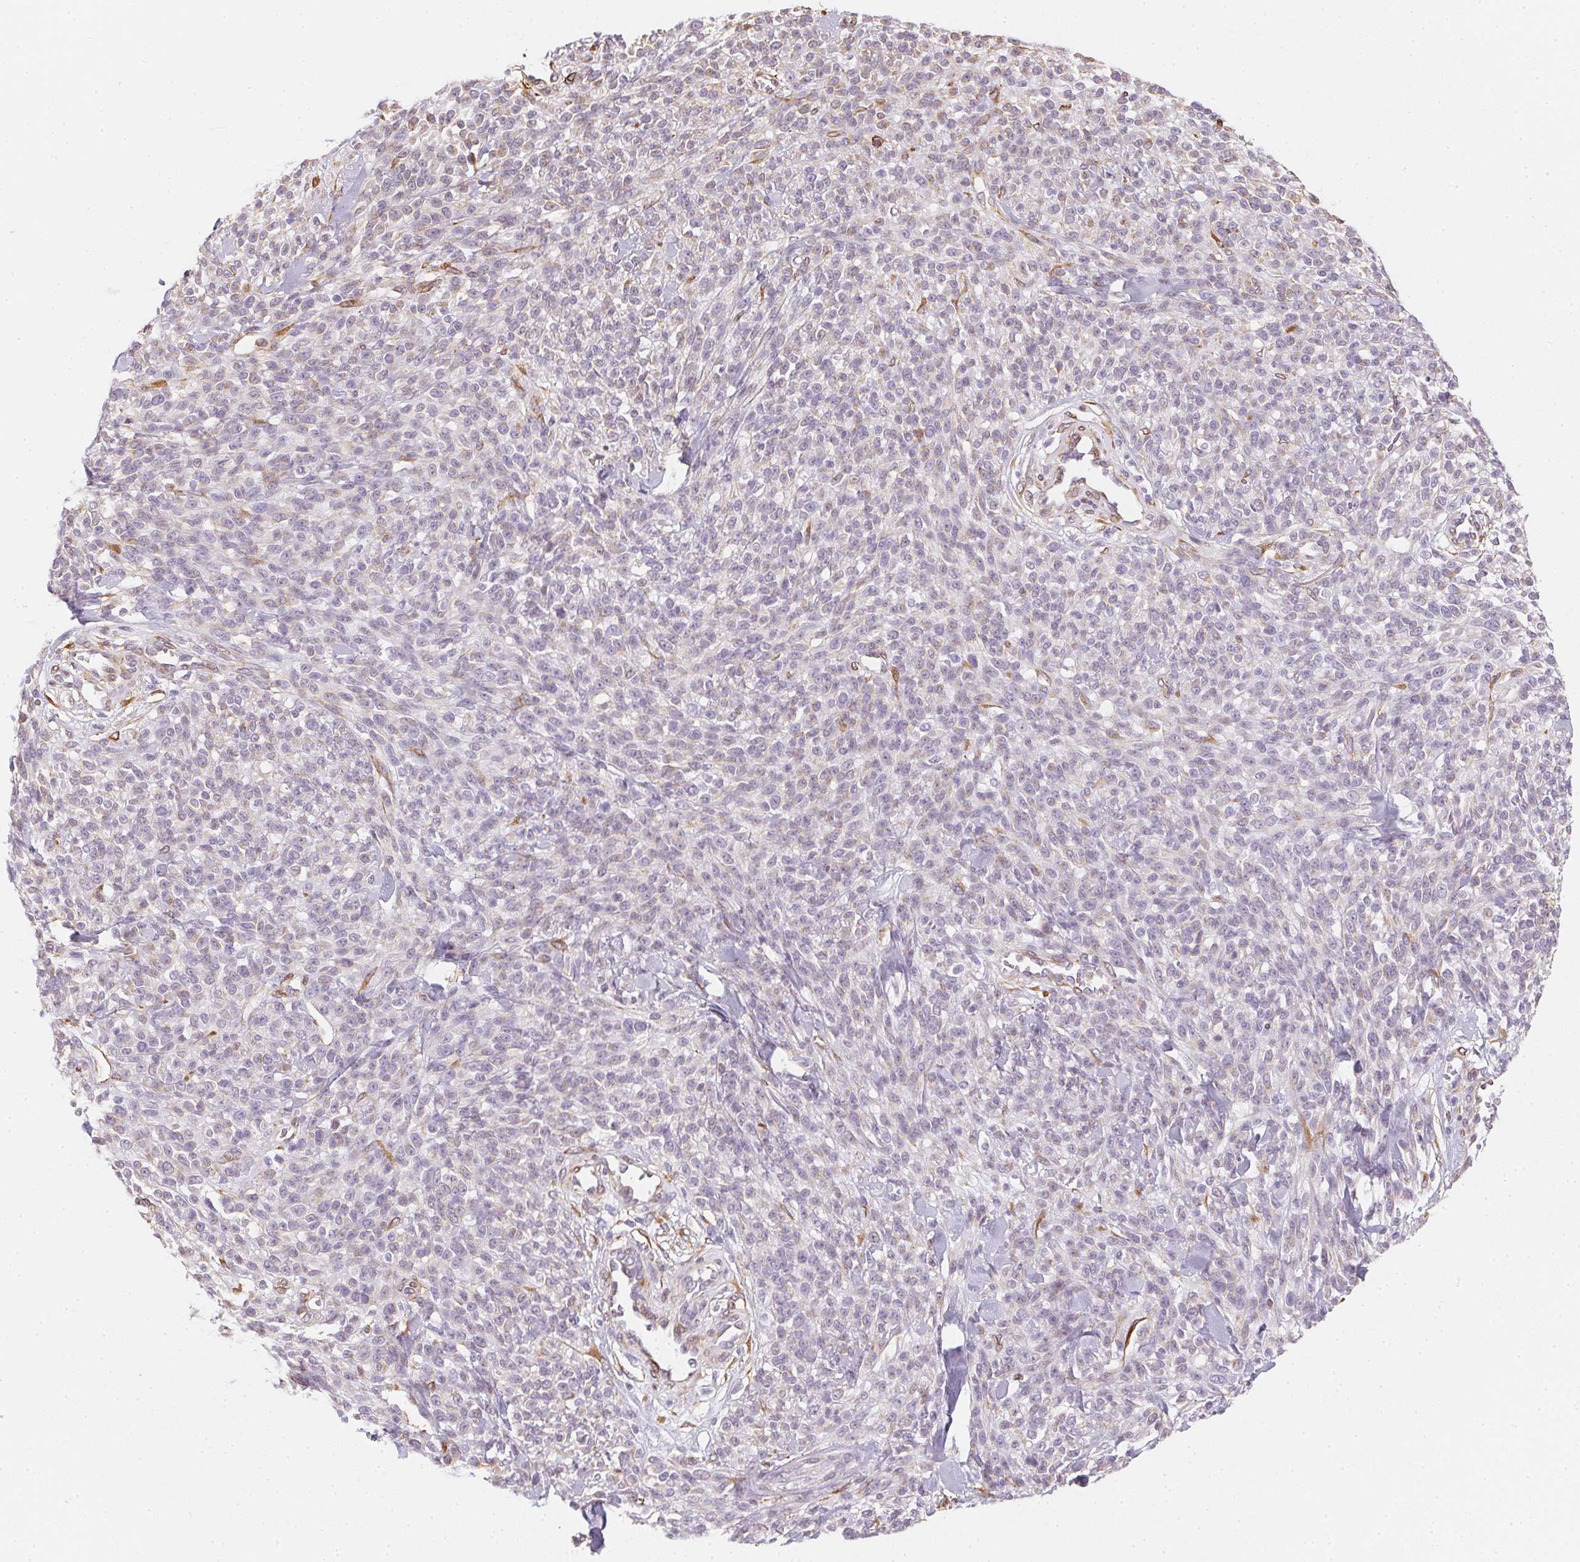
{"staining": {"intensity": "negative", "quantity": "none", "location": "none"}, "tissue": "melanoma", "cell_type": "Tumor cells", "image_type": "cancer", "snomed": [{"axis": "morphology", "description": "Malignant melanoma, NOS"}, {"axis": "topography", "description": "Skin"}, {"axis": "topography", "description": "Skin of trunk"}], "caption": "This is an IHC micrograph of melanoma. There is no expression in tumor cells.", "gene": "RSBN1", "patient": {"sex": "male", "age": 74}}